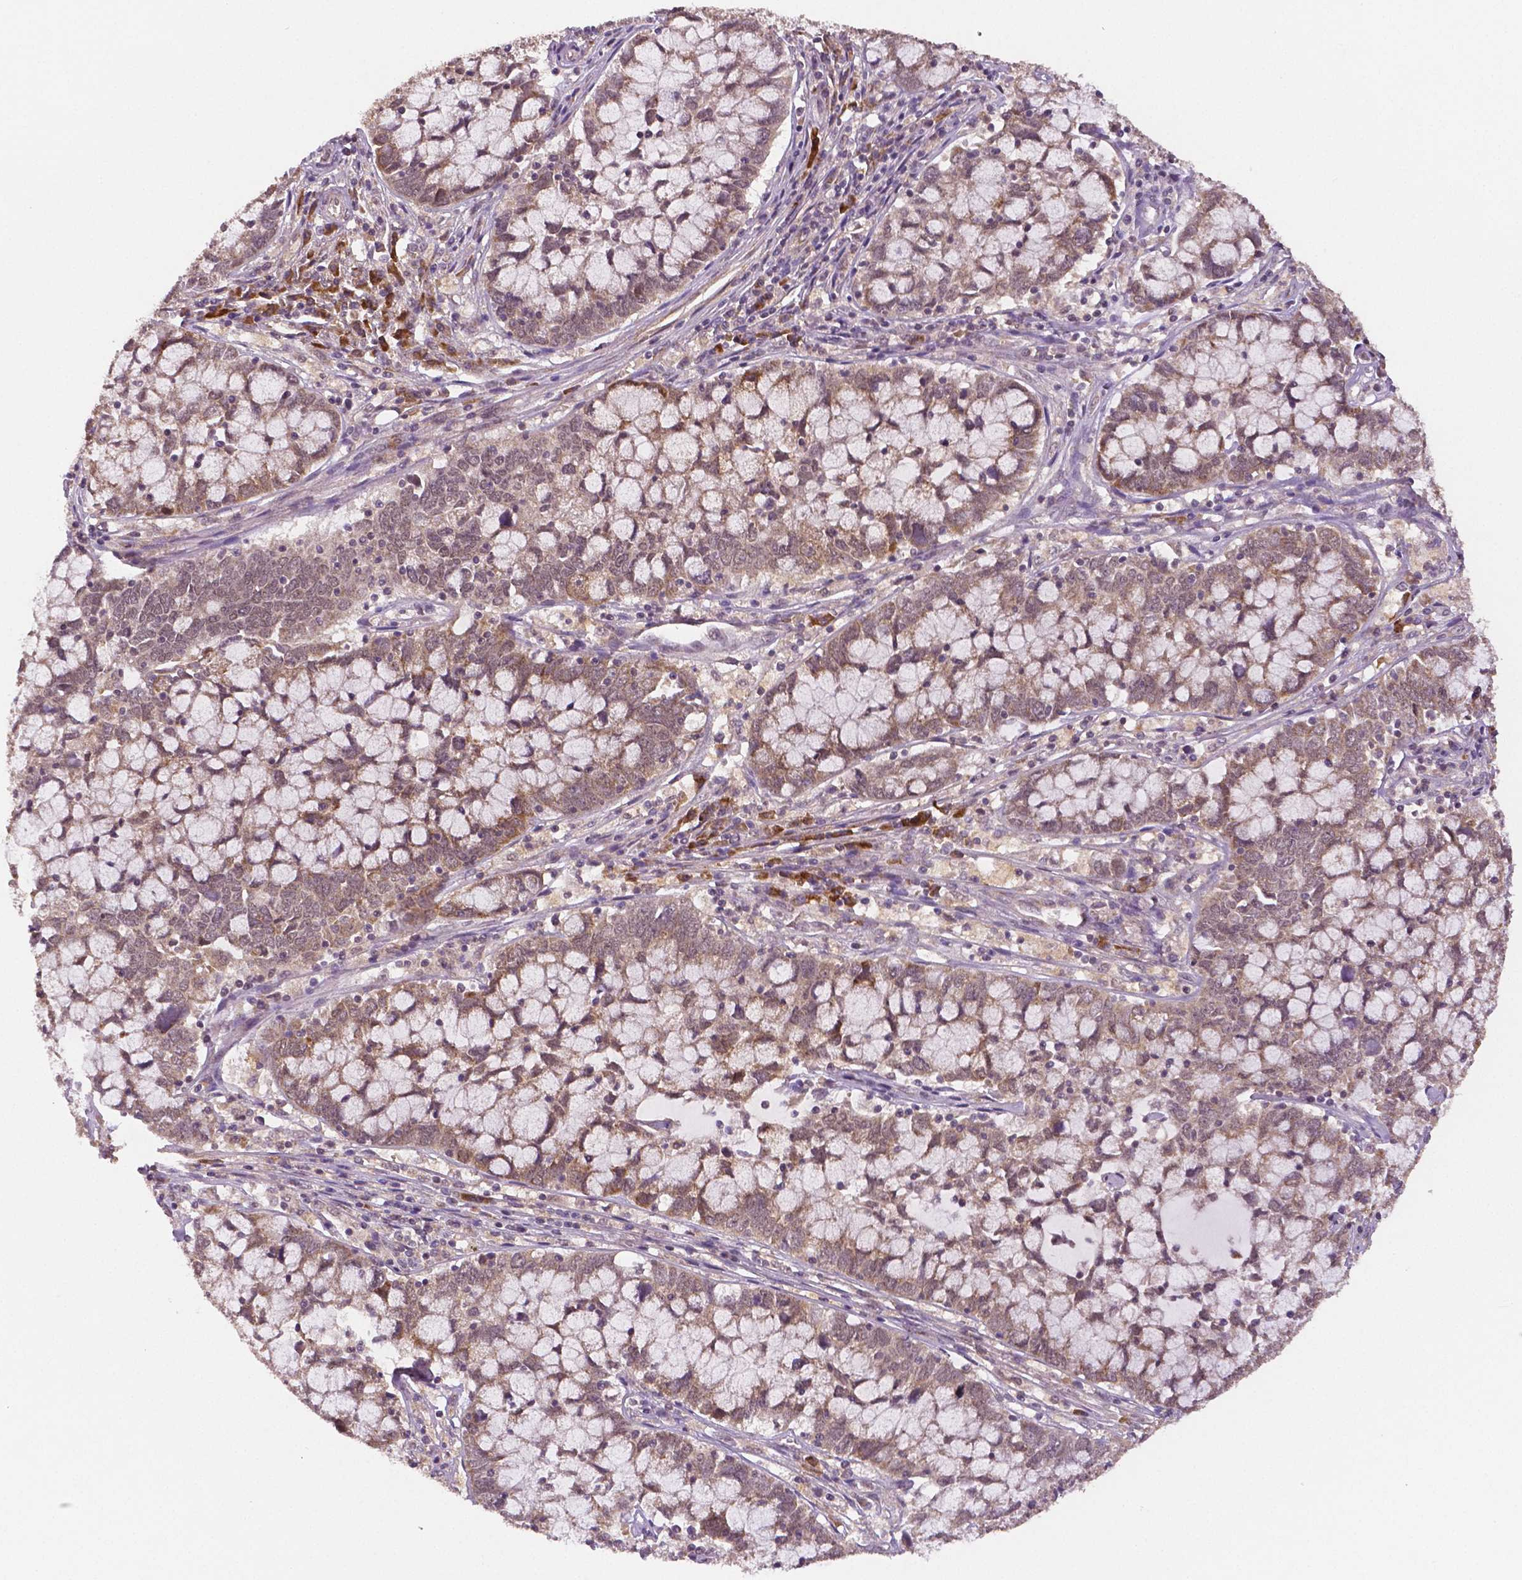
{"staining": {"intensity": "weak", "quantity": "25%-75%", "location": "cytoplasmic/membranous"}, "tissue": "cervical cancer", "cell_type": "Tumor cells", "image_type": "cancer", "snomed": [{"axis": "morphology", "description": "Adenocarcinoma, NOS"}, {"axis": "topography", "description": "Cervix"}], "caption": "Immunohistochemistry photomicrograph of neoplastic tissue: adenocarcinoma (cervical) stained using immunohistochemistry reveals low levels of weak protein expression localized specifically in the cytoplasmic/membranous of tumor cells, appearing as a cytoplasmic/membranous brown color.", "gene": "STAT3", "patient": {"sex": "female", "age": 40}}